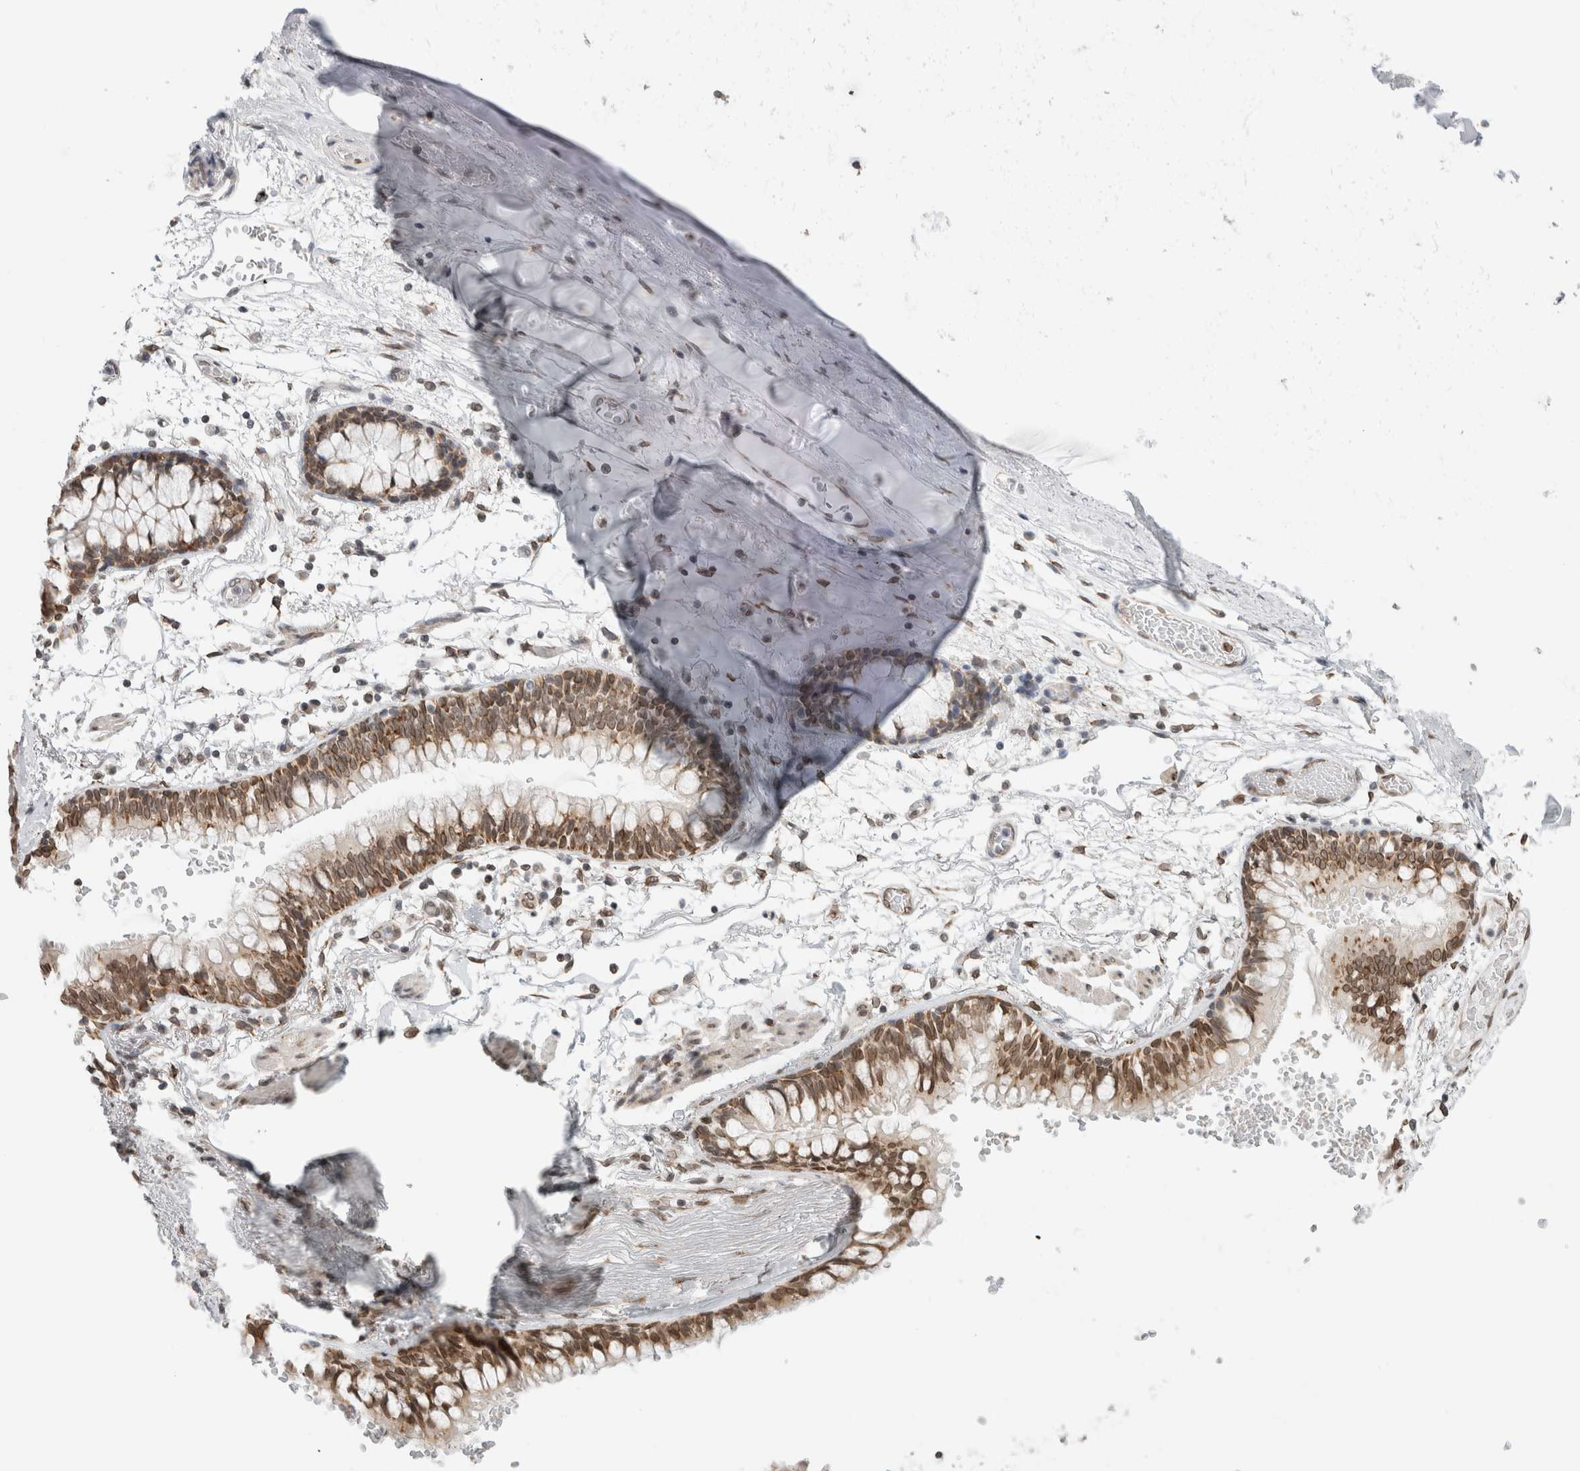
{"staining": {"intensity": "moderate", "quantity": ">75%", "location": "cytoplasmic/membranous,nuclear"}, "tissue": "adipose tissue", "cell_type": "Adipocytes", "image_type": "normal", "snomed": [{"axis": "morphology", "description": "Normal tissue, NOS"}, {"axis": "topography", "description": "Cartilage tissue"}, {"axis": "topography", "description": "Bronchus"}], "caption": "Brown immunohistochemical staining in normal adipose tissue reveals moderate cytoplasmic/membranous,nuclear positivity in about >75% of adipocytes.", "gene": "RBMX2", "patient": {"sex": "female", "age": 73}}